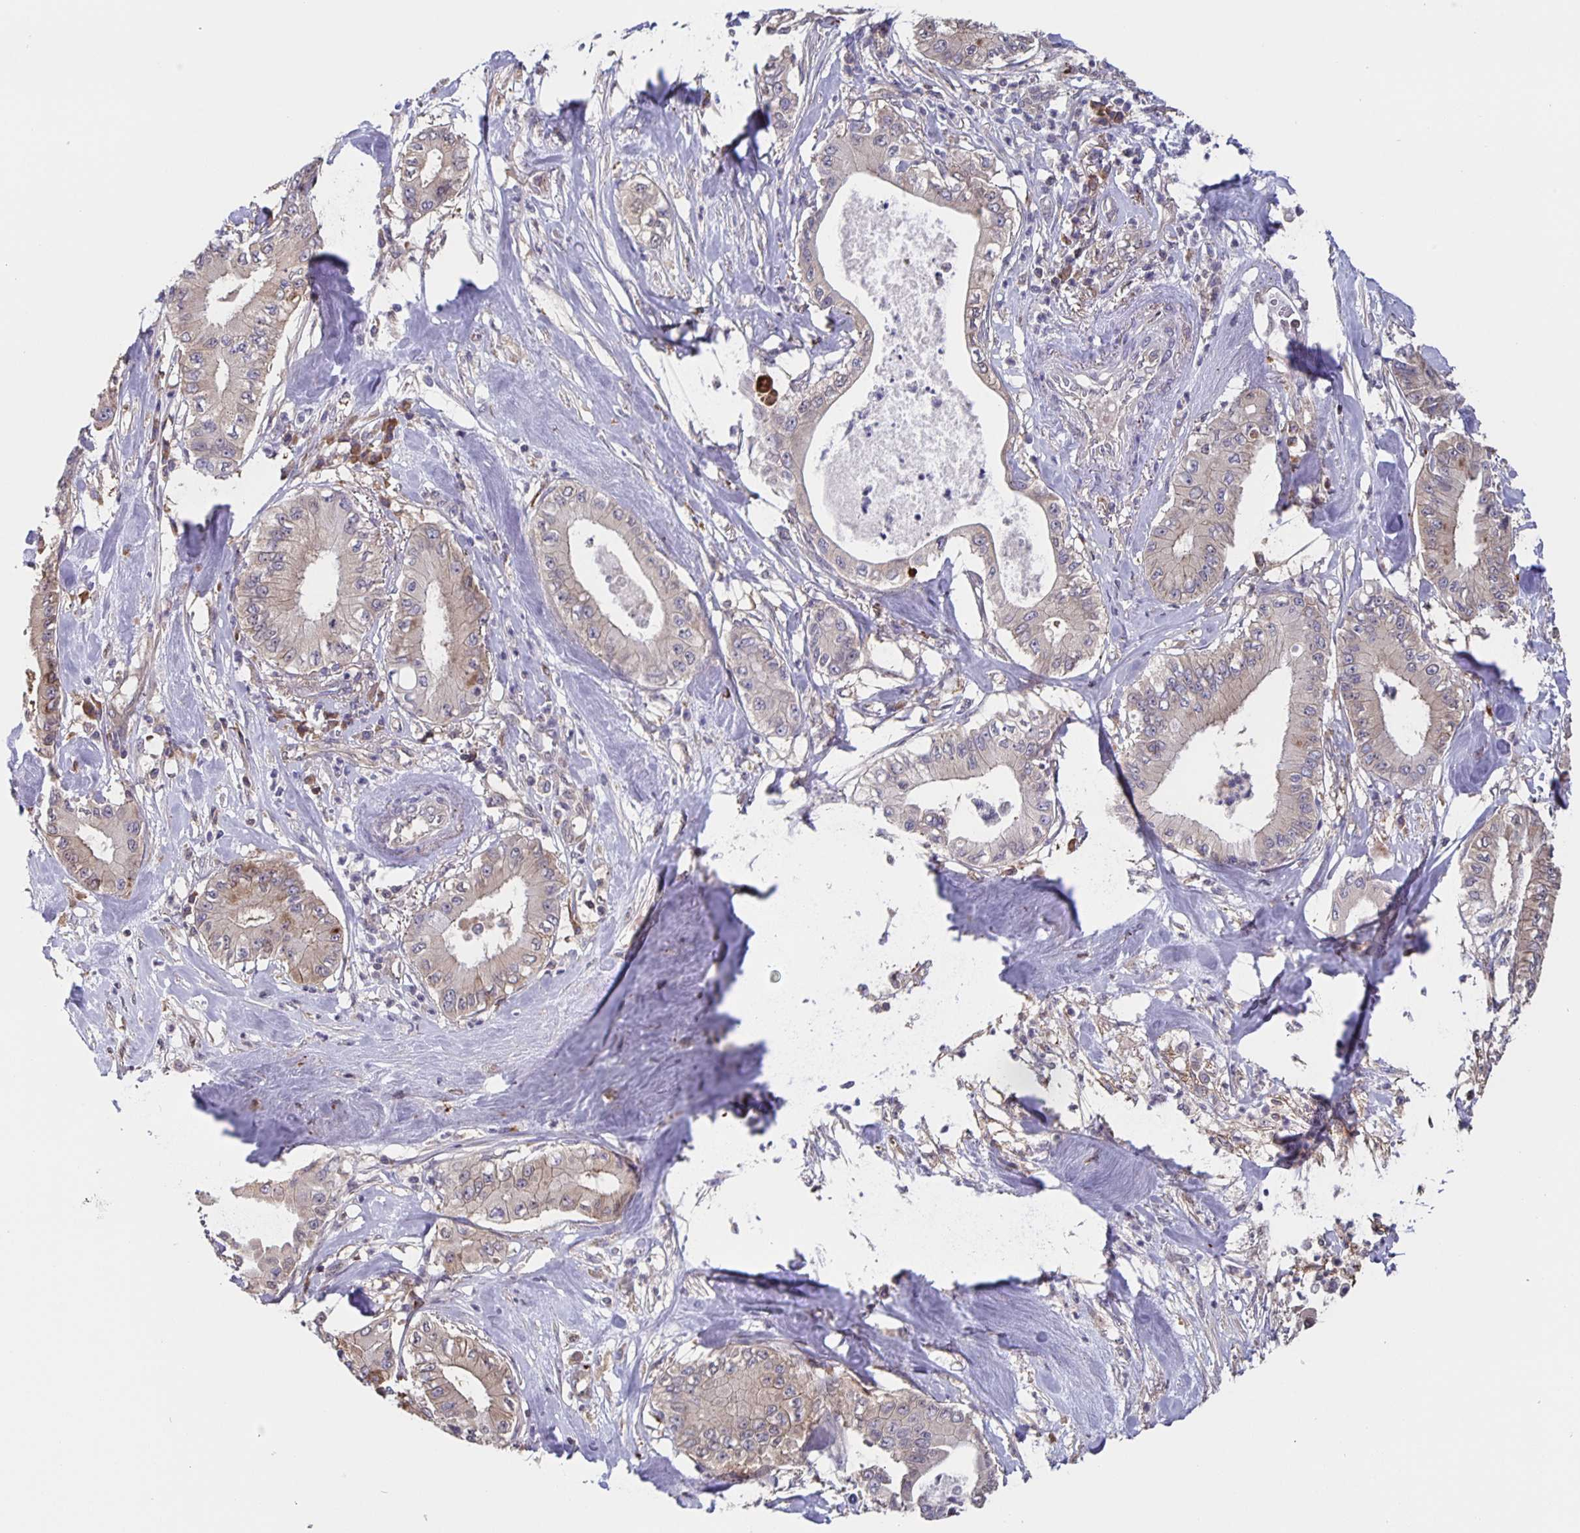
{"staining": {"intensity": "weak", "quantity": "<25%", "location": "cytoplasmic/membranous"}, "tissue": "pancreatic cancer", "cell_type": "Tumor cells", "image_type": "cancer", "snomed": [{"axis": "morphology", "description": "Adenocarcinoma, NOS"}, {"axis": "topography", "description": "Pancreas"}], "caption": "Immunohistochemical staining of human pancreatic cancer (adenocarcinoma) exhibits no significant staining in tumor cells. The staining was performed using DAB (3,3'-diaminobenzidine) to visualize the protein expression in brown, while the nuclei were stained in blue with hematoxylin (Magnification: 20x).", "gene": "FEM1C", "patient": {"sex": "male", "age": 71}}